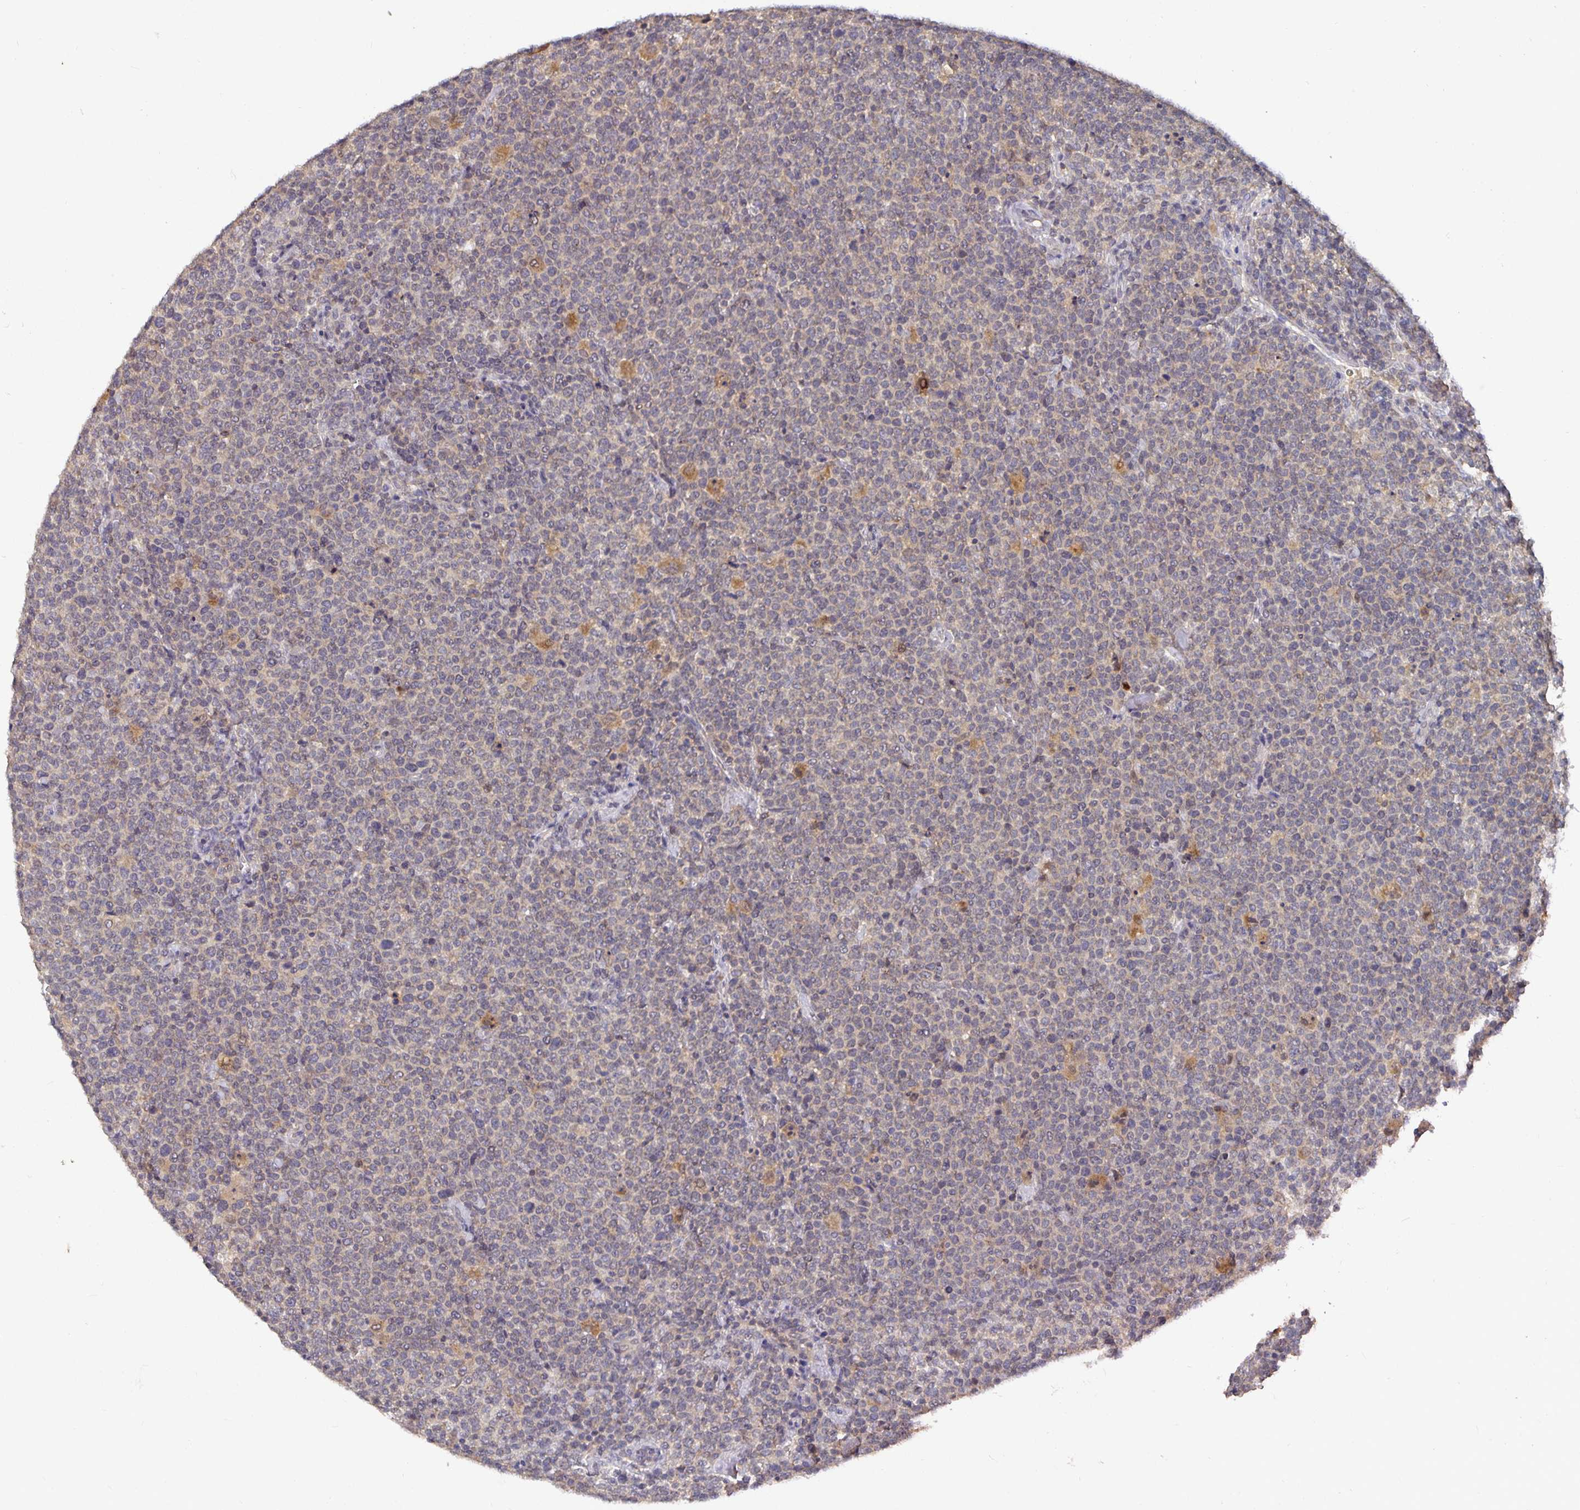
{"staining": {"intensity": "negative", "quantity": "none", "location": "none"}, "tissue": "lymphoma", "cell_type": "Tumor cells", "image_type": "cancer", "snomed": [{"axis": "morphology", "description": "Malignant lymphoma, non-Hodgkin's type, High grade"}, {"axis": "topography", "description": "Lymph node"}], "caption": "Malignant lymphoma, non-Hodgkin's type (high-grade) was stained to show a protein in brown. There is no significant expression in tumor cells. Brightfield microscopy of immunohistochemistry stained with DAB (3,3'-diaminobenzidine) (brown) and hematoxylin (blue), captured at high magnification.", "gene": "HEPN1", "patient": {"sex": "male", "age": 61}}